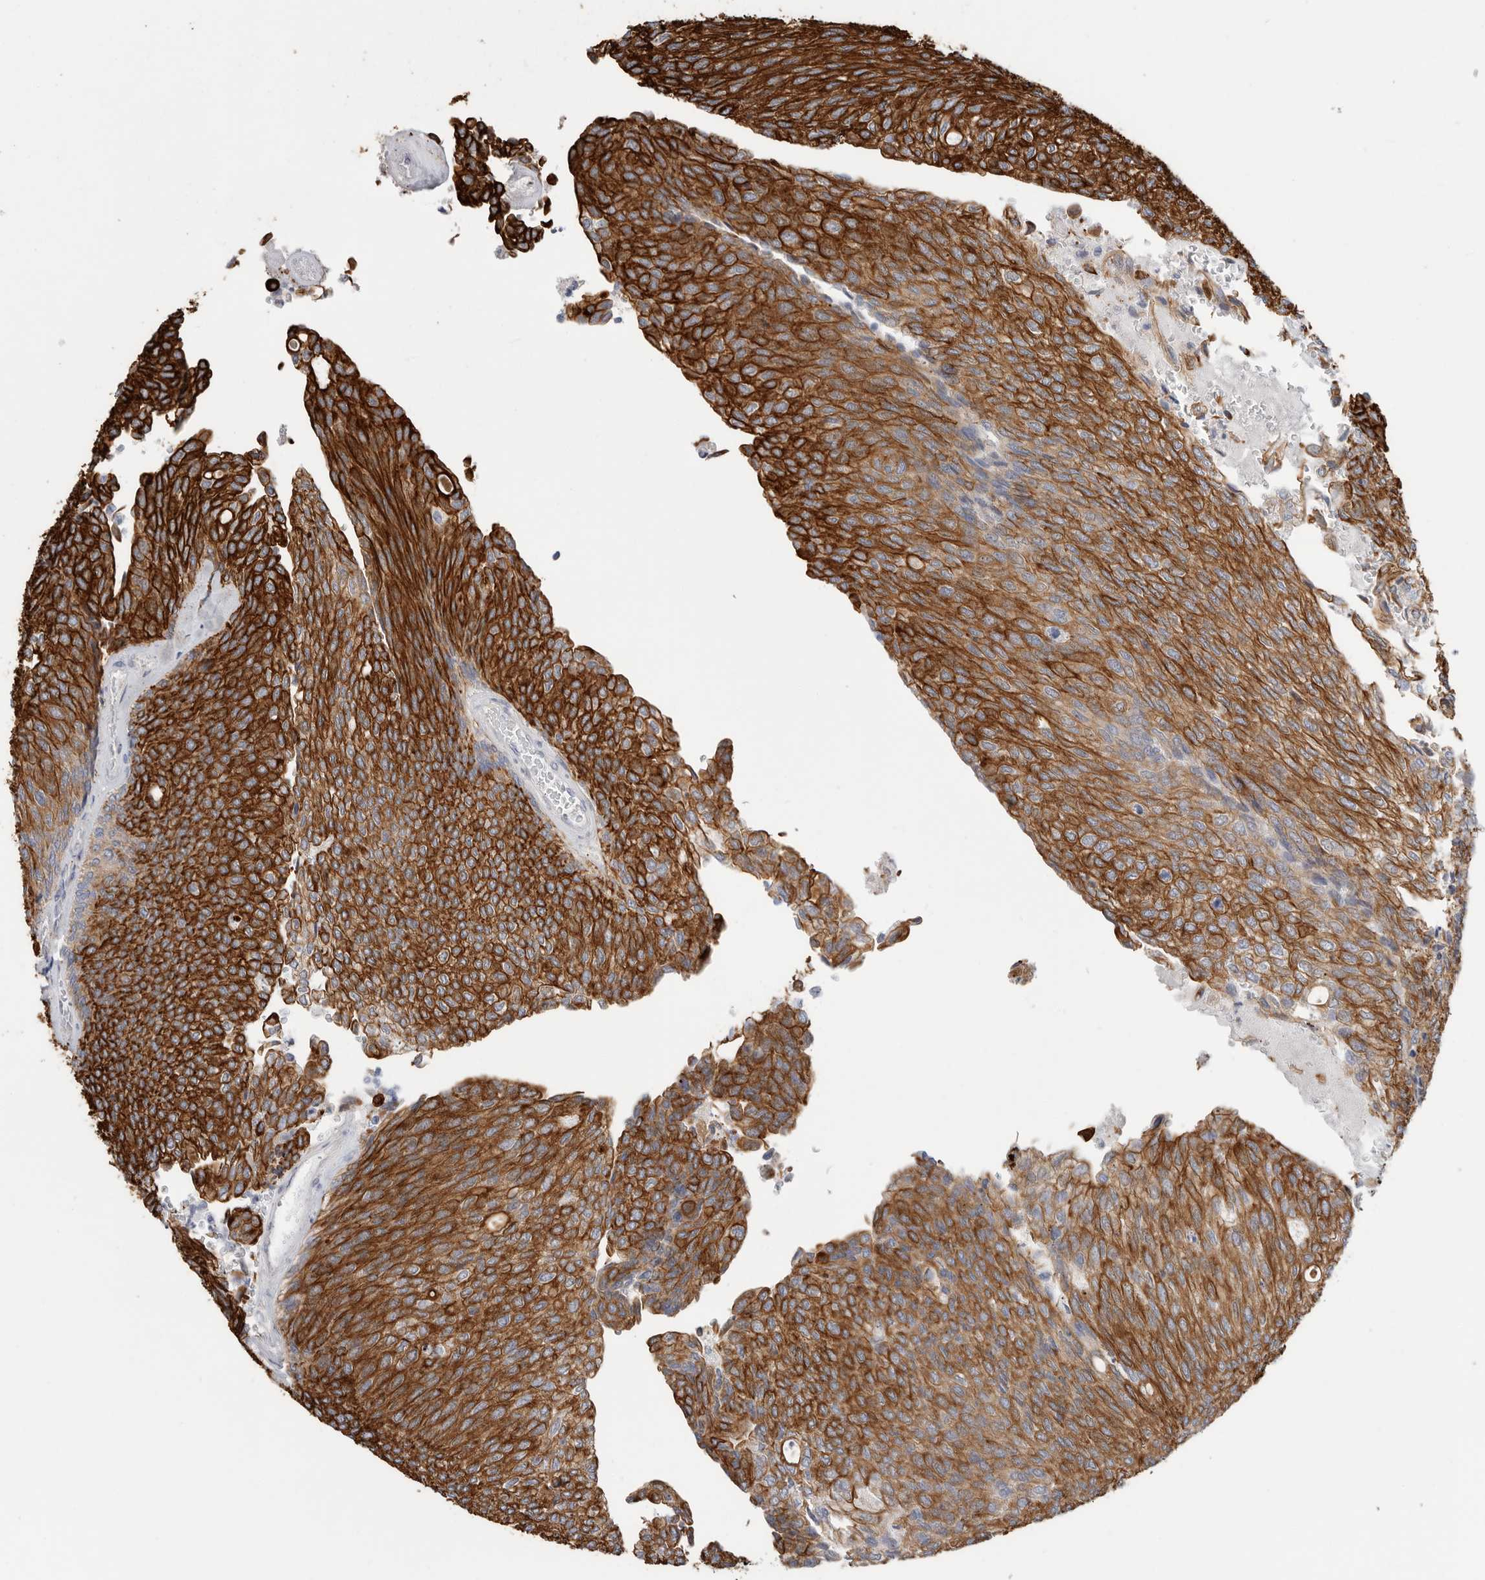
{"staining": {"intensity": "strong", "quantity": ">75%", "location": "cytoplasmic/membranous"}, "tissue": "urothelial cancer", "cell_type": "Tumor cells", "image_type": "cancer", "snomed": [{"axis": "morphology", "description": "Urothelial carcinoma, Low grade"}, {"axis": "topography", "description": "Urinary bladder"}], "caption": "Immunohistochemical staining of human low-grade urothelial carcinoma reveals high levels of strong cytoplasmic/membranous protein expression in approximately >75% of tumor cells.", "gene": "MTFR1L", "patient": {"sex": "female", "age": 79}}